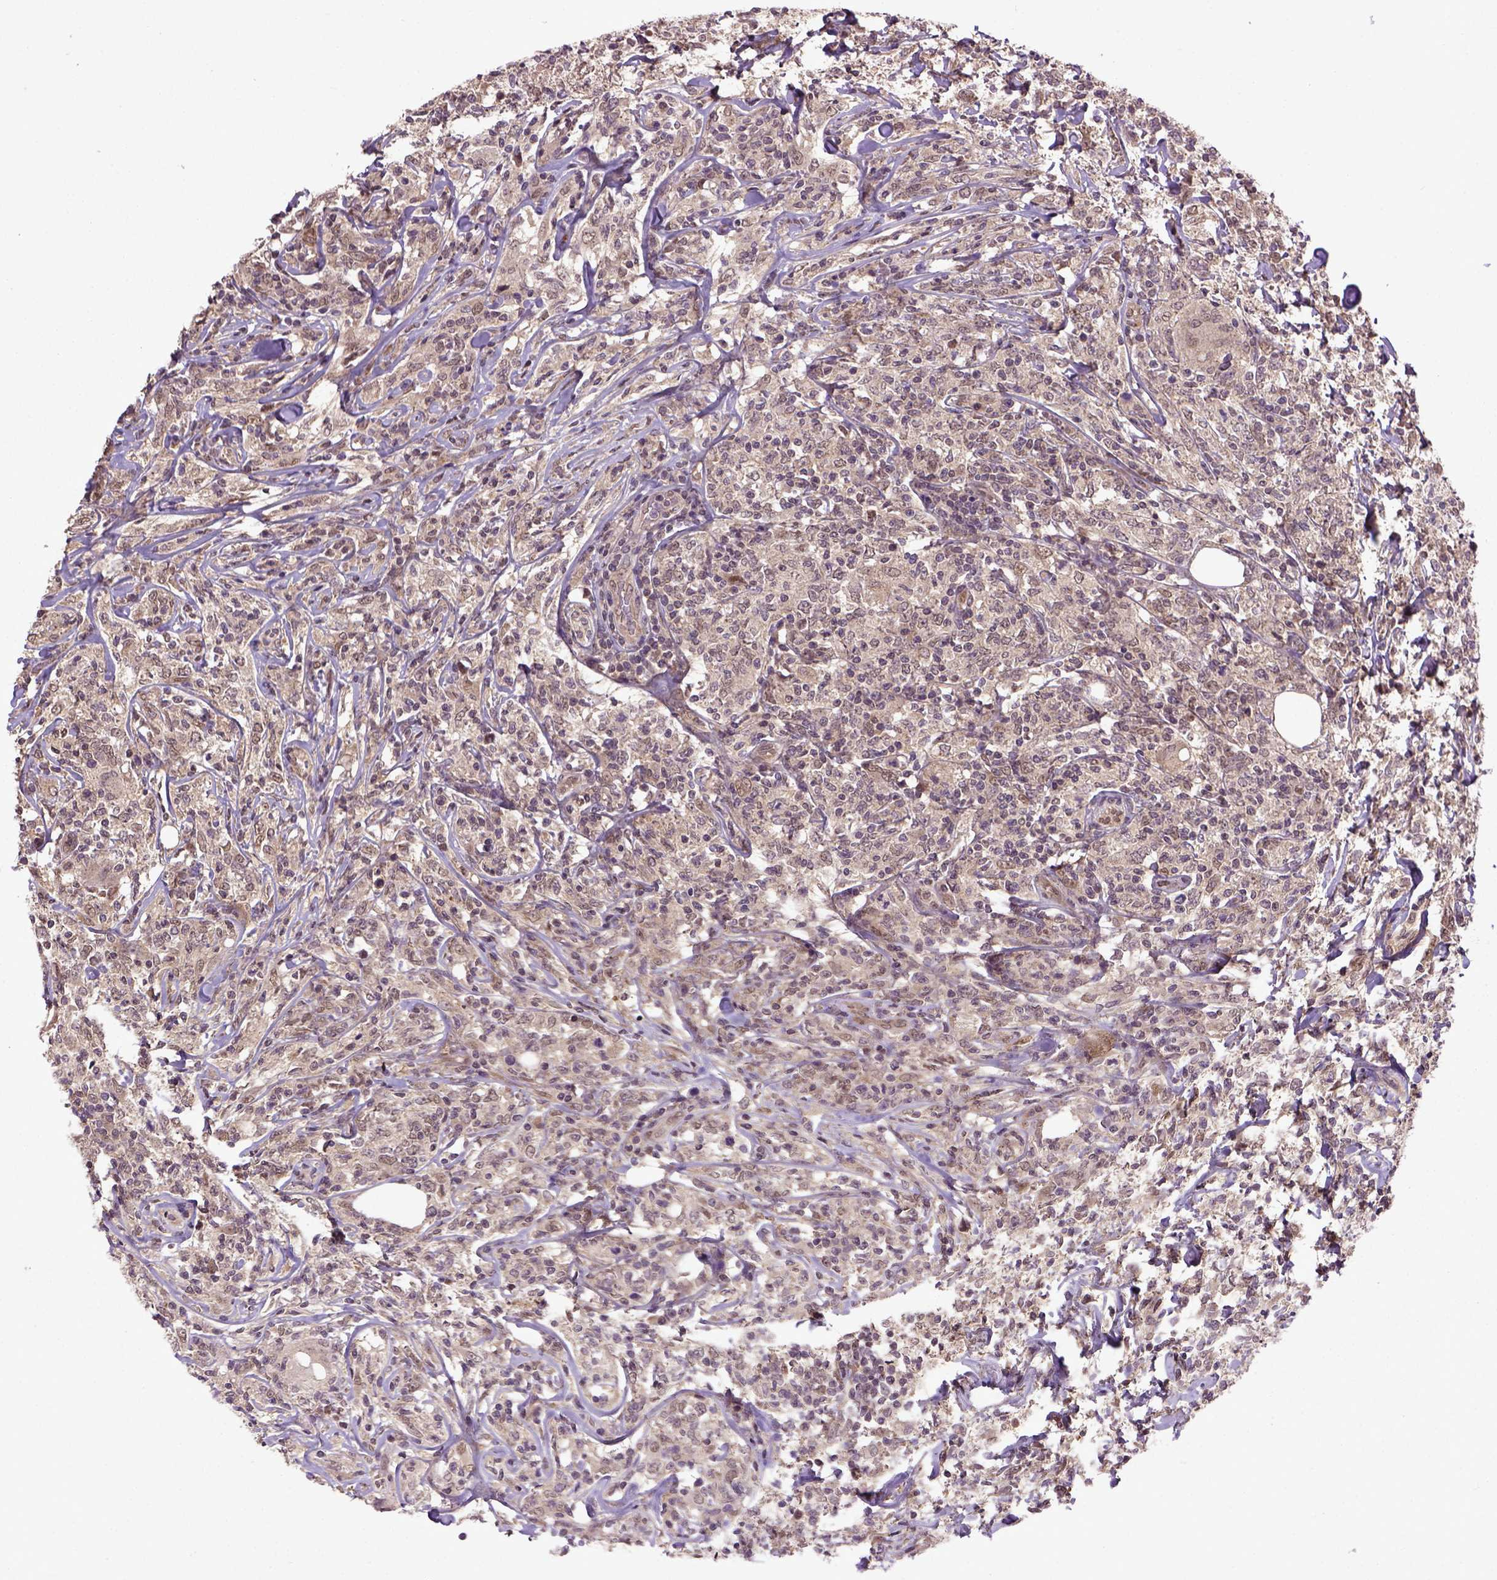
{"staining": {"intensity": "moderate", "quantity": "<25%", "location": "nuclear"}, "tissue": "lymphoma", "cell_type": "Tumor cells", "image_type": "cancer", "snomed": [{"axis": "morphology", "description": "Malignant lymphoma, non-Hodgkin's type, High grade"}, {"axis": "topography", "description": "Lymph node"}], "caption": "High-grade malignant lymphoma, non-Hodgkin's type stained with immunohistochemistry shows moderate nuclear expression in approximately <25% of tumor cells.", "gene": "UBA3", "patient": {"sex": "female", "age": 84}}